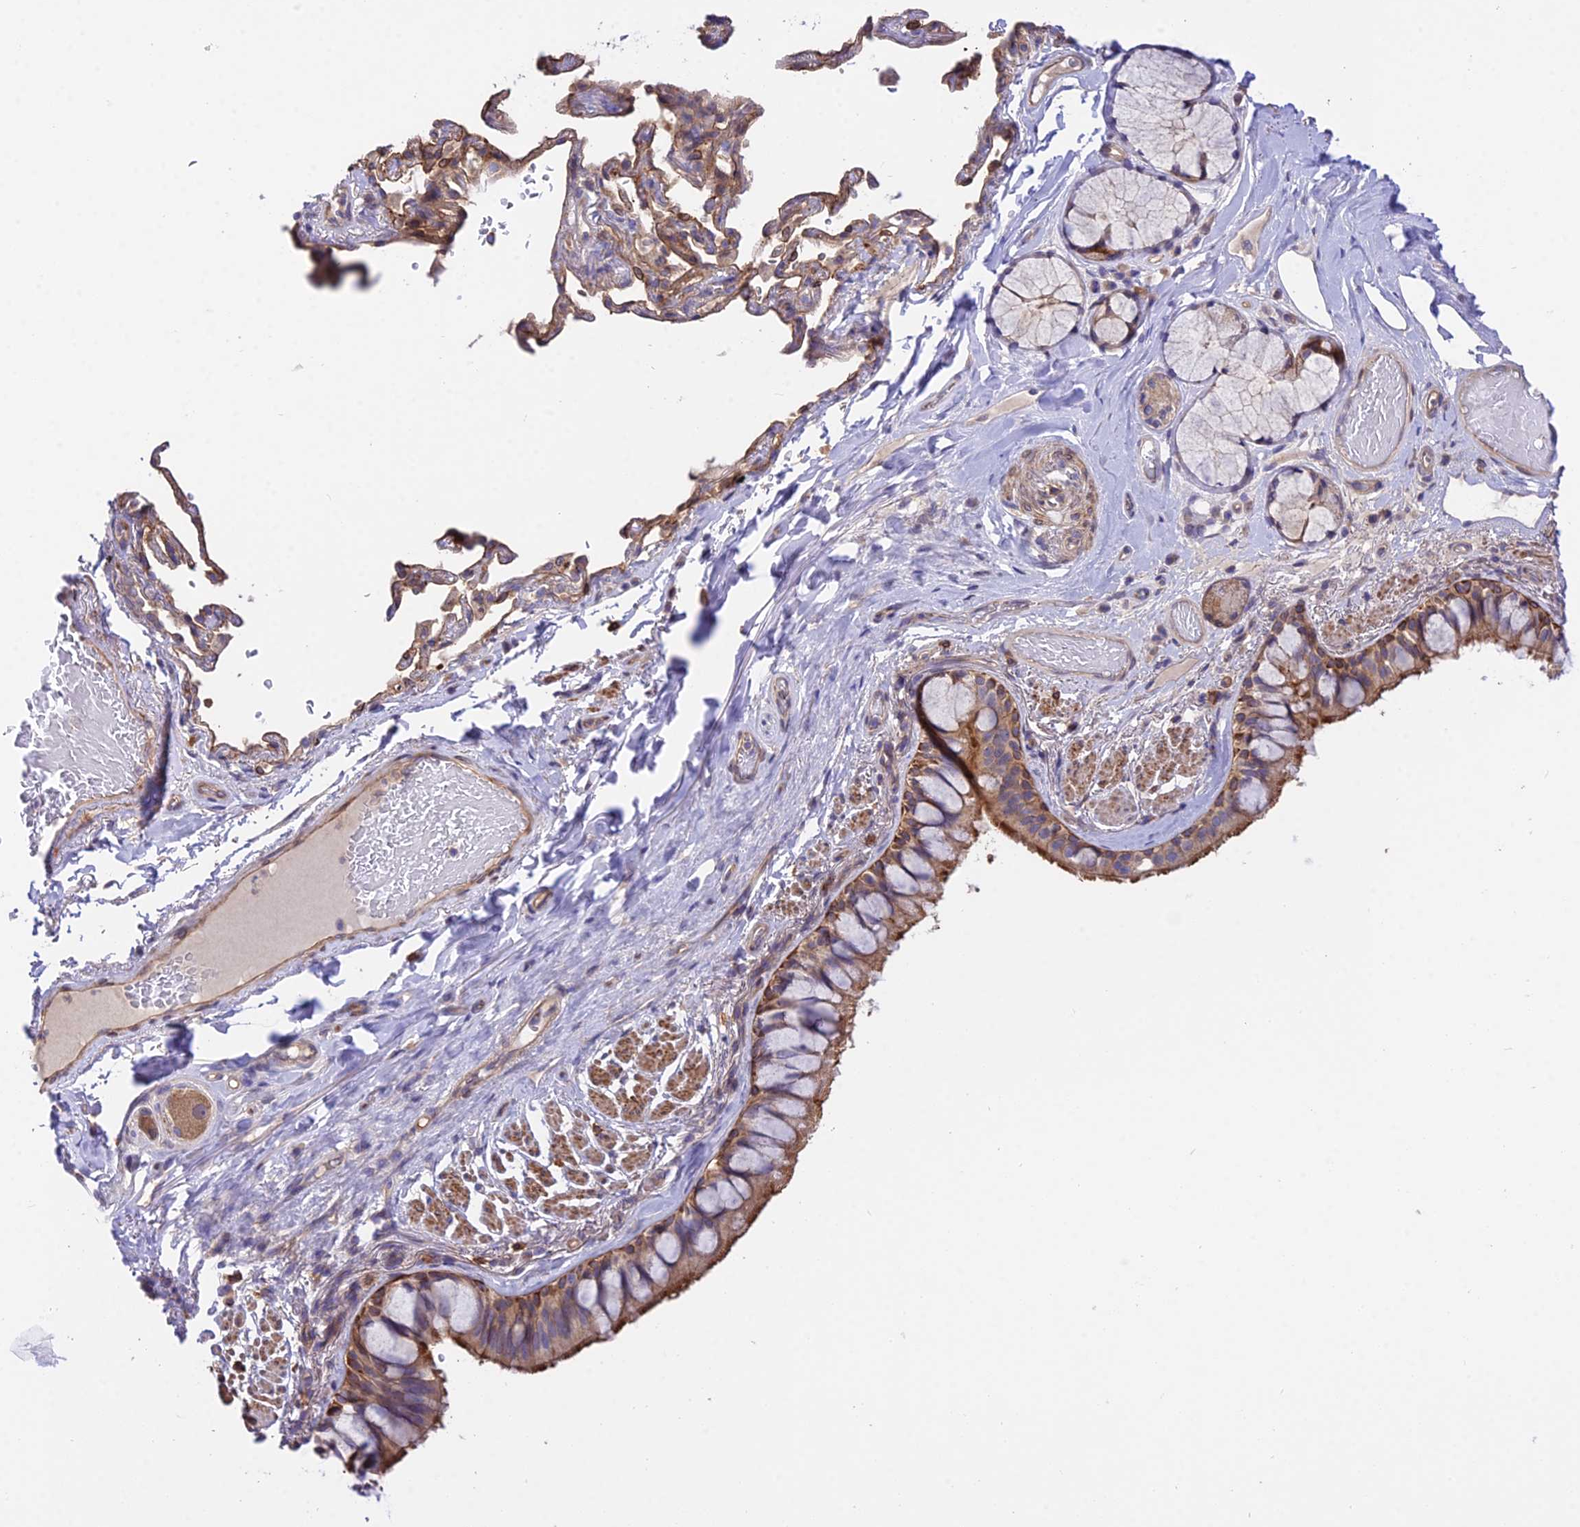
{"staining": {"intensity": "moderate", "quantity": ">75%", "location": "cytoplasmic/membranous"}, "tissue": "bronchus", "cell_type": "Respiratory epithelial cells", "image_type": "normal", "snomed": [{"axis": "morphology", "description": "Normal tissue, NOS"}, {"axis": "topography", "description": "Bronchus"}], "caption": "Immunohistochemistry staining of unremarkable bronchus, which exhibits medium levels of moderate cytoplasmic/membranous positivity in about >75% of respiratory epithelial cells indicating moderate cytoplasmic/membranous protein expression. The staining was performed using DAB (brown) for protein detection and nuclei were counterstained in hematoxylin (blue).", "gene": "TRIM43B", "patient": {"sex": "male", "age": 70}}